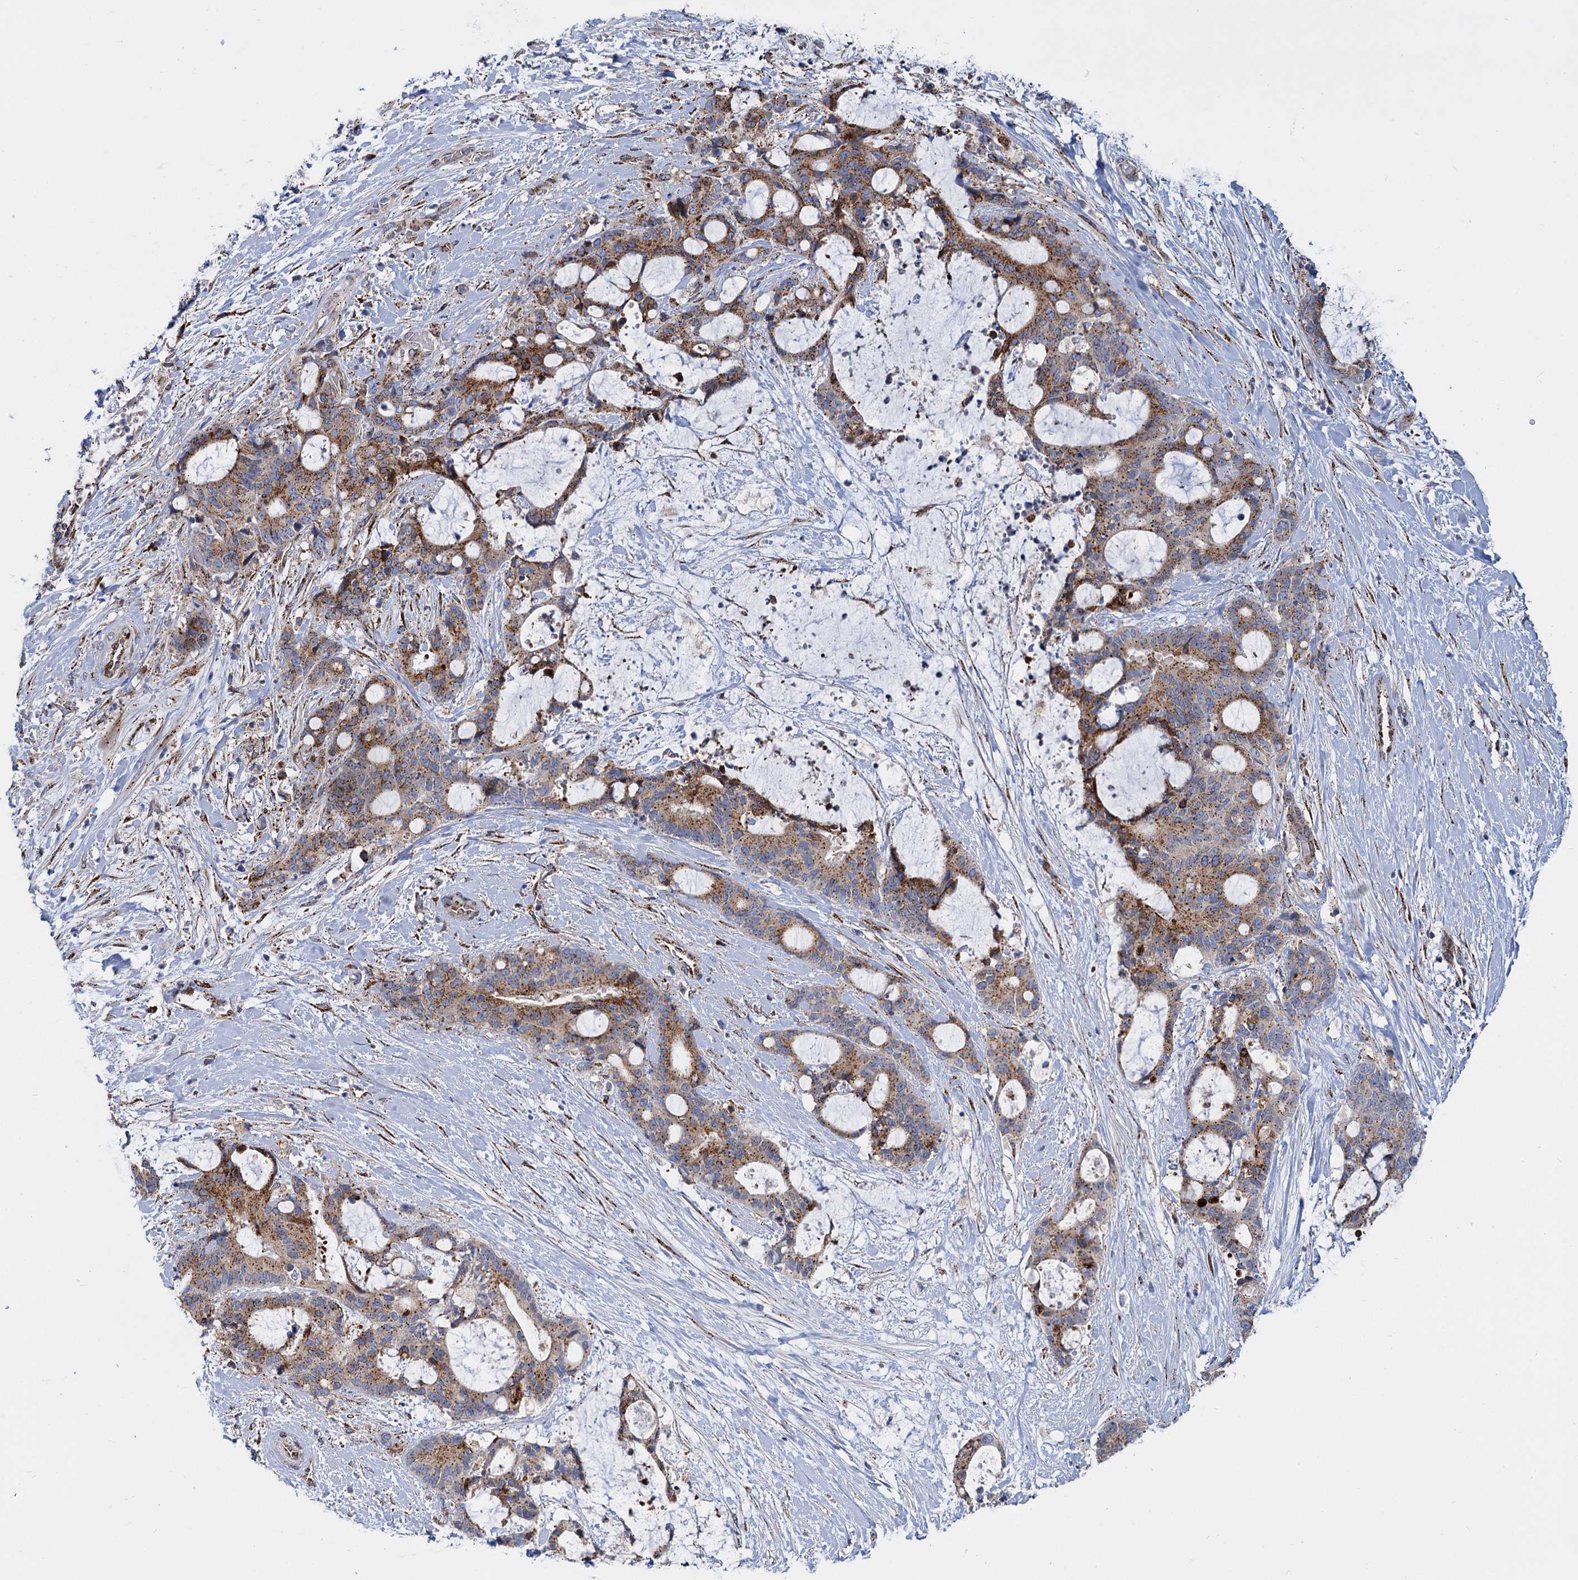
{"staining": {"intensity": "moderate", "quantity": ">75%", "location": "cytoplasmic/membranous"}, "tissue": "liver cancer", "cell_type": "Tumor cells", "image_type": "cancer", "snomed": [{"axis": "morphology", "description": "Normal tissue, NOS"}, {"axis": "morphology", "description": "Cholangiocarcinoma"}, {"axis": "topography", "description": "Liver"}, {"axis": "topography", "description": "Peripheral nerve tissue"}], "caption": "Liver cancer (cholangiocarcinoma) stained for a protein (brown) displays moderate cytoplasmic/membranous positive expression in about >75% of tumor cells.", "gene": "SUPT20H", "patient": {"sex": "female", "age": 73}}